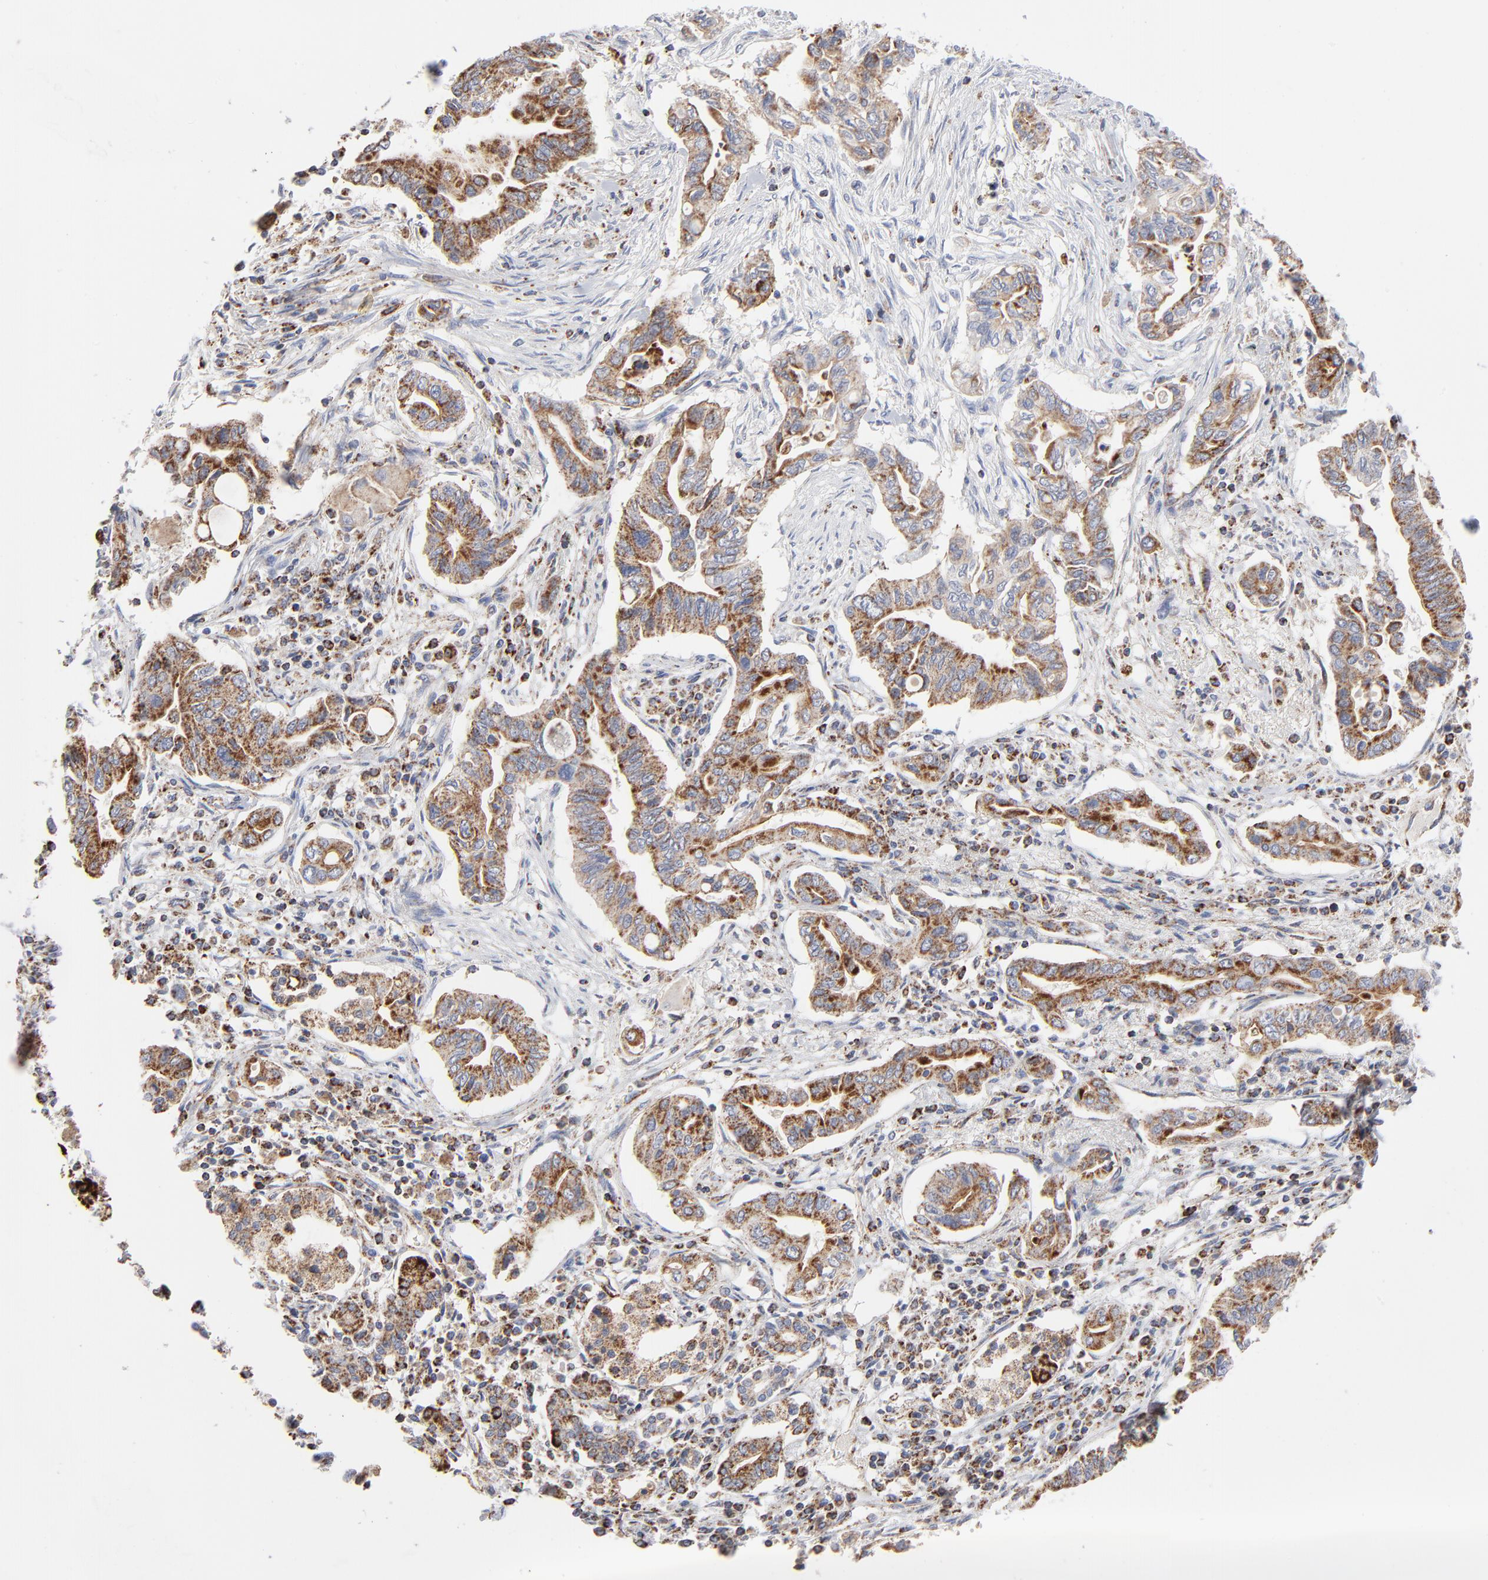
{"staining": {"intensity": "strong", "quantity": ">75%", "location": "cytoplasmic/membranous"}, "tissue": "pancreatic cancer", "cell_type": "Tumor cells", "image_type": "cancer", "snomed": [{"axis": "morphology", "description": "Adenocarcinoma, NOS"}, {"axis": "topography", "description": "Pancreas"}], "caption": "Immunohistochemical staining of pancreatic cancer (adenocarcinoma) exhibits high levels of strong cytoplasmic/membranous protein staining in approximately >75% of tumor cells. The staining is performed using DAB (3,3'-diaminobenzidine) brown chromogen to label protein expression. The nuclei are counter-stained blue using hematoxylin.", "gene": "ASB3", "patient": {"sex": "female", "age": 57}}